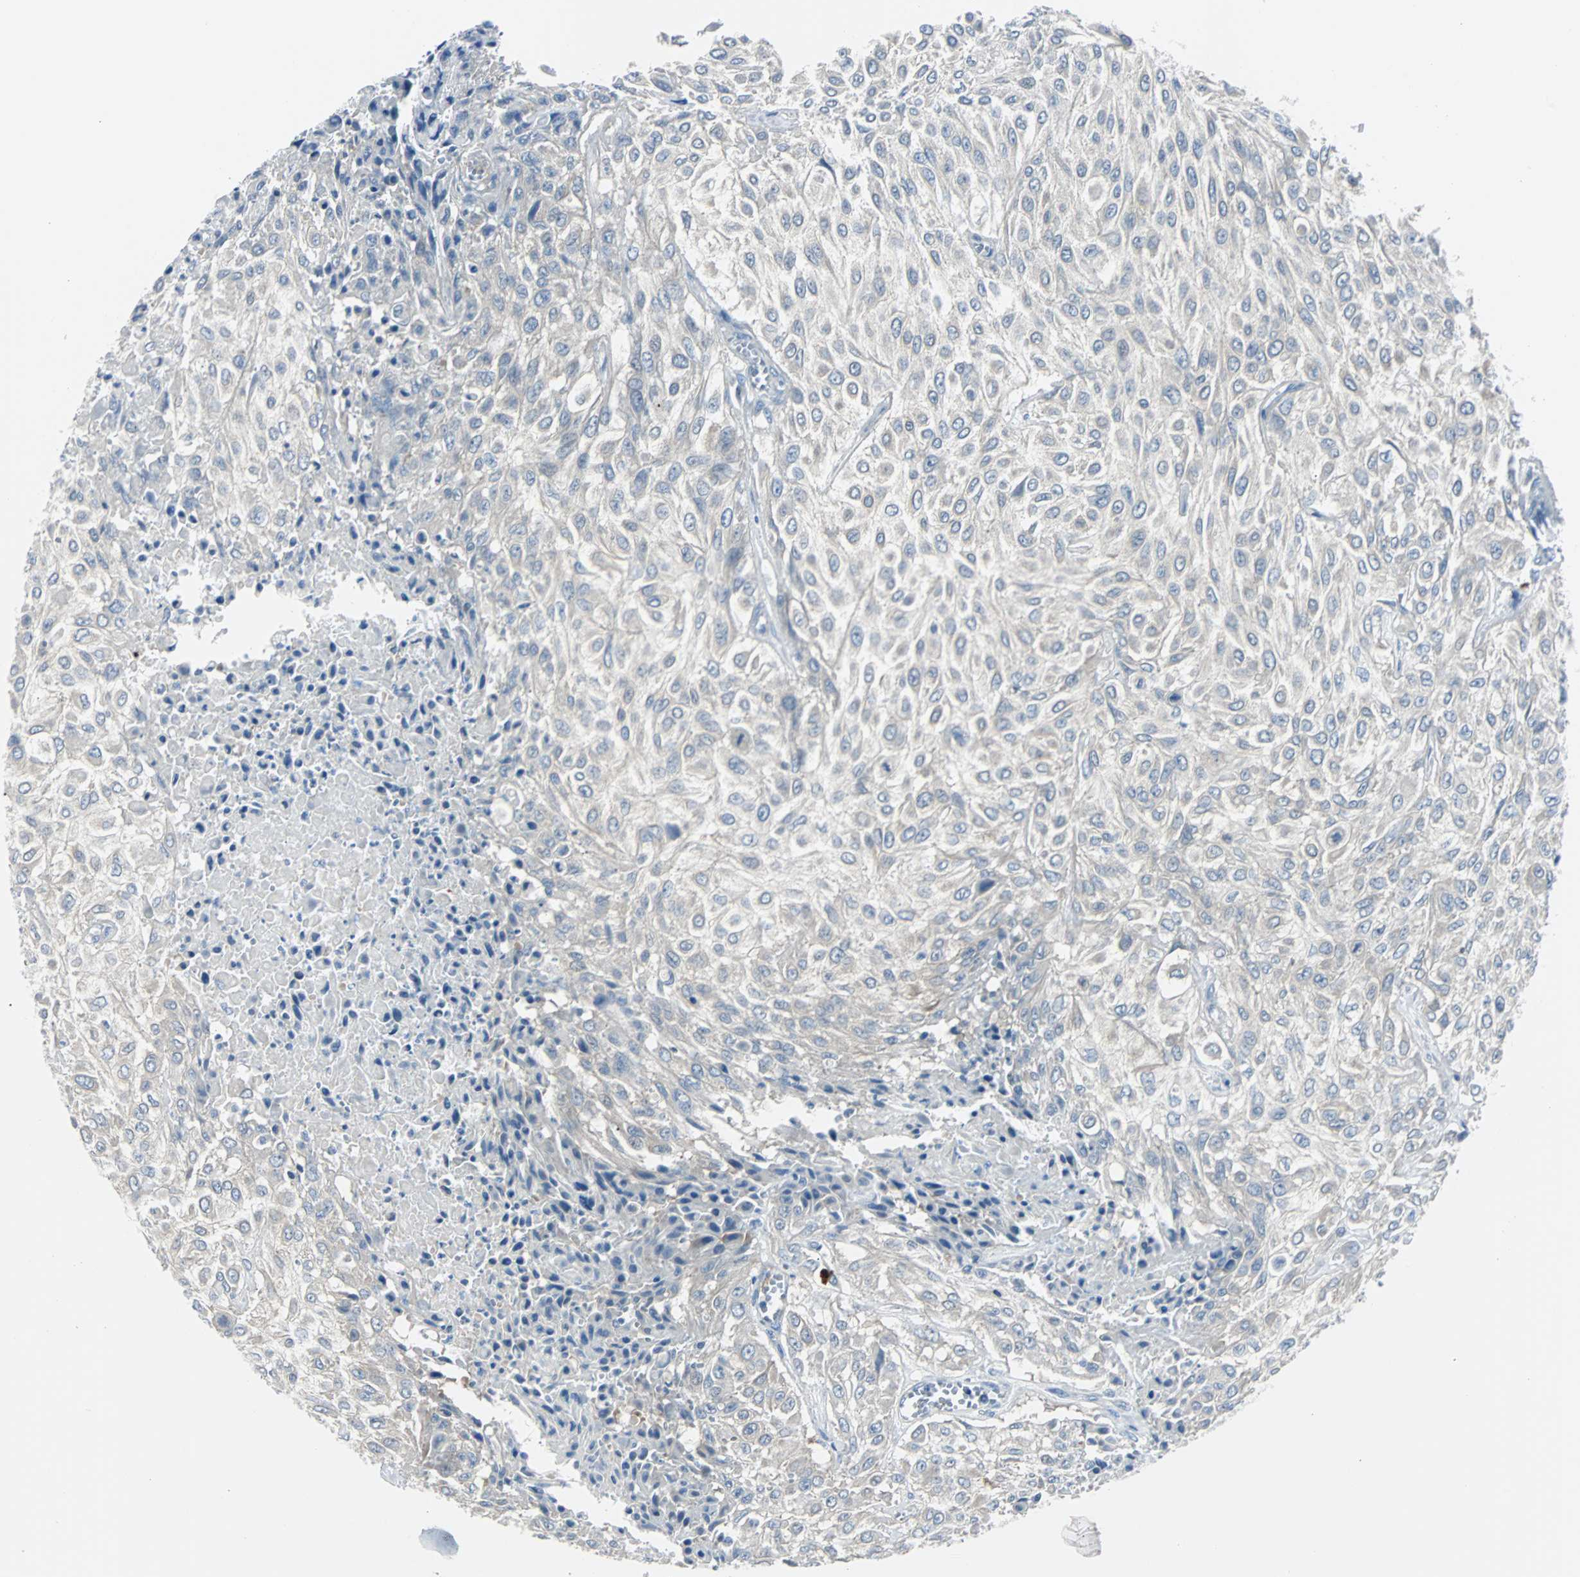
{"staining": {"intensity": "negative", "quantity": "none", "location": "none"}, "tissue": "urothelial cancer", "cell_type": "Tumor cells", "image_type": "cancer", "snomed": [{"axis": "morphology", "description": "Urothelial carcinoma, High grade"}, {"axis": "topography", "description": "Urinary bladder"}], "caption": "Photomicrograph shows no significant protein staining in tumor cells of urothelial cancer.", "gene": "RASA1", "patient": {"sex": "male", "age": 57}}